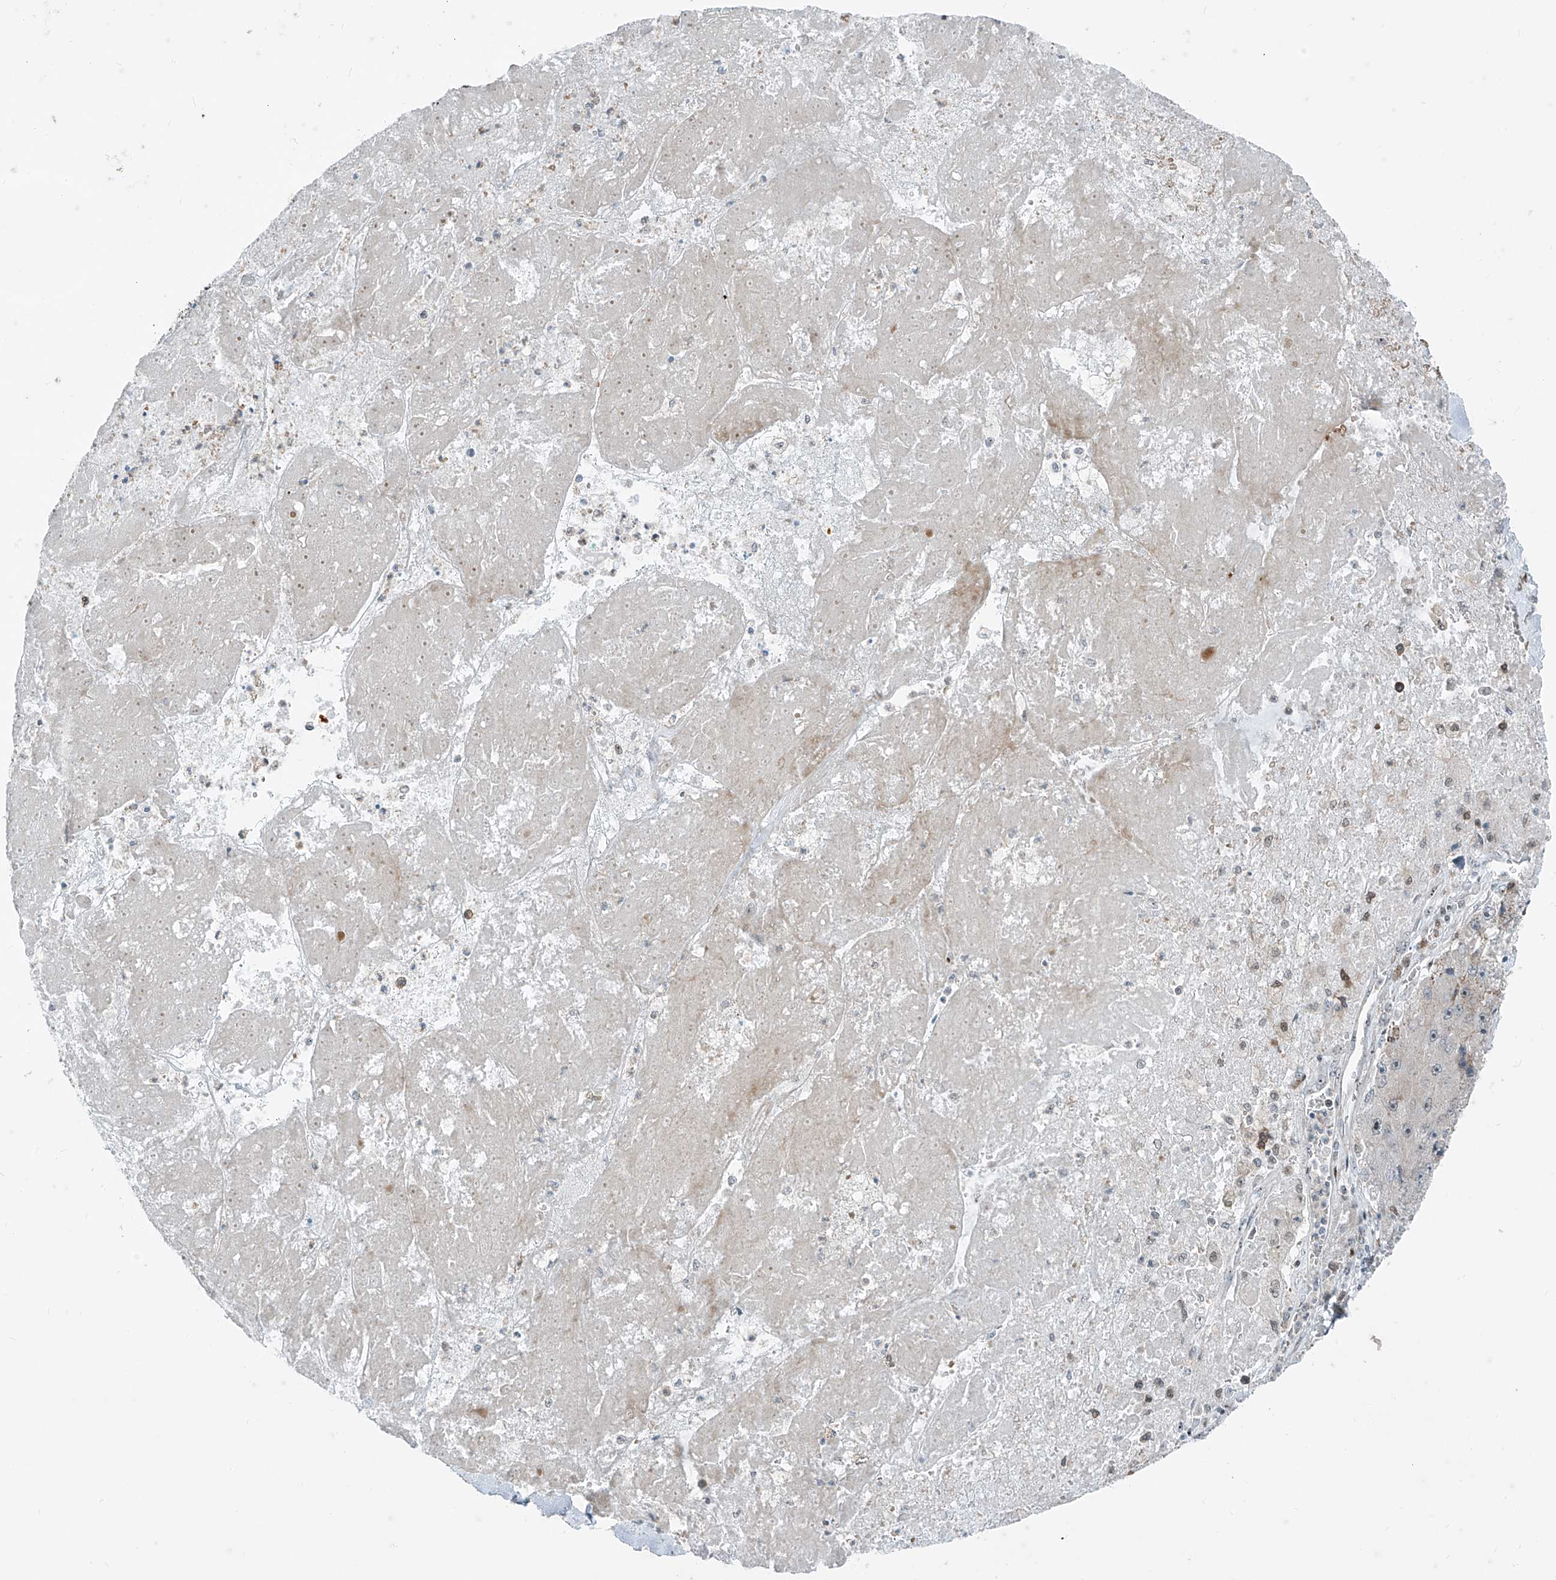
{"staining": {"intensity": "negative", "quantity": "none", "location": "none"}, "tissue": "liver cancer", "cell_type": "Tumor cells", "image_type": "cancer", "snomed": [{"axis": "morphology", "description": "Carcinoma, Hepatocellular, NOS"}, {"axis": "topography", "description": "Liver"}], "caption": "This is a image of immunohistochemistry (IHC) staining of liver cancer, which shows no staining in tumor cells.", "gene": "PPCS", "patient": {"sex": "female", "age": 73}}